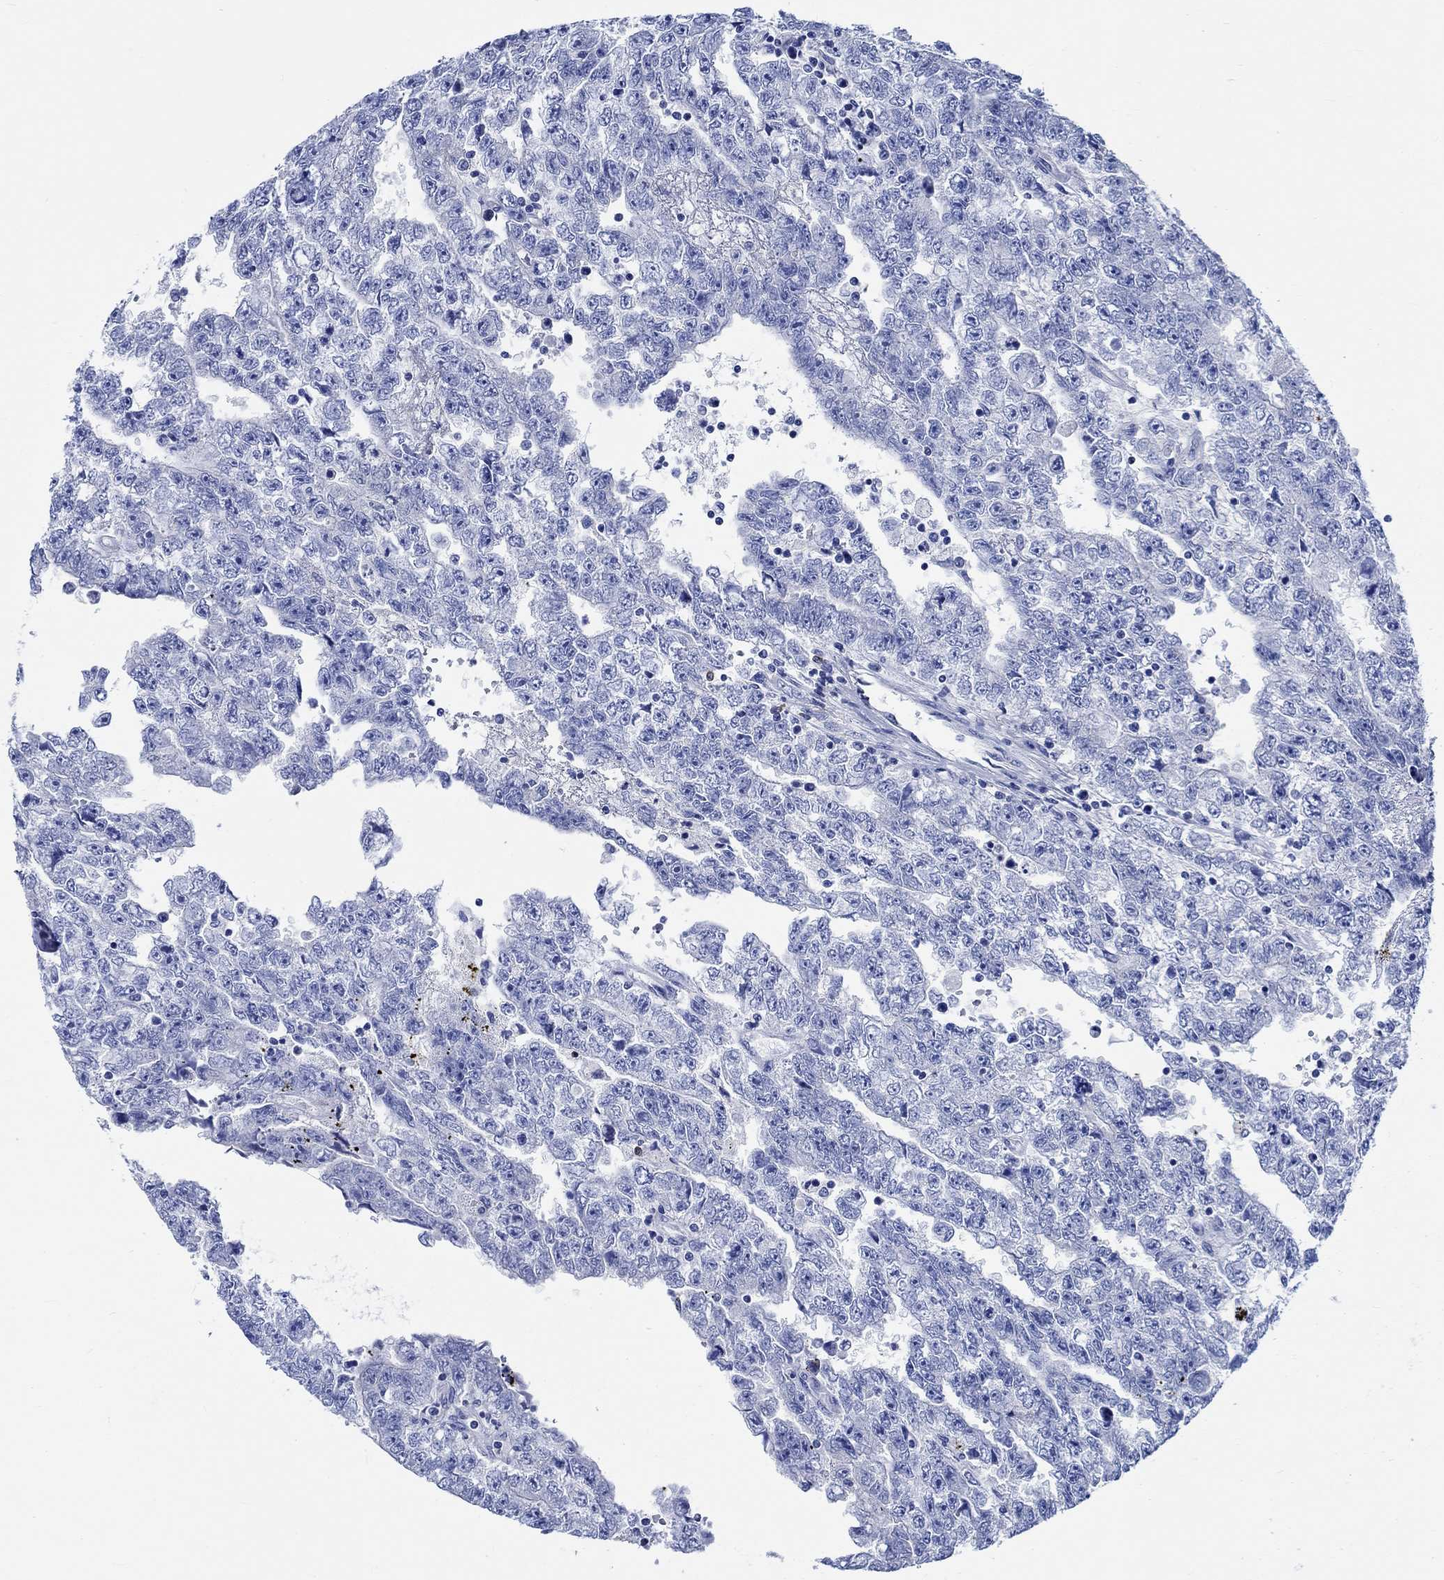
{"staining": {"intensity": "negative", "quantity": "none", "location": "none"}, "tissue": "testis cancer", "cell_type": "Tumor cells", "image_type": "cancer", "snomed": [{"axis": "morphology", "description": "Carcinoma, Embryonal, NOS"}, {"axis": "topography", "description": "Testis"}], "caption": "The micrograph reveals no staining of tumor cells in testis cancer. (Stains: DAB (3,3'-diaminobenzidine) immunohistochemistry with hematoxylin counter stain, Microscopy: brightfield microscopy at high magnification).", "gene": "PTPRN2", "patient": {"sex": "male", "age": 25}}